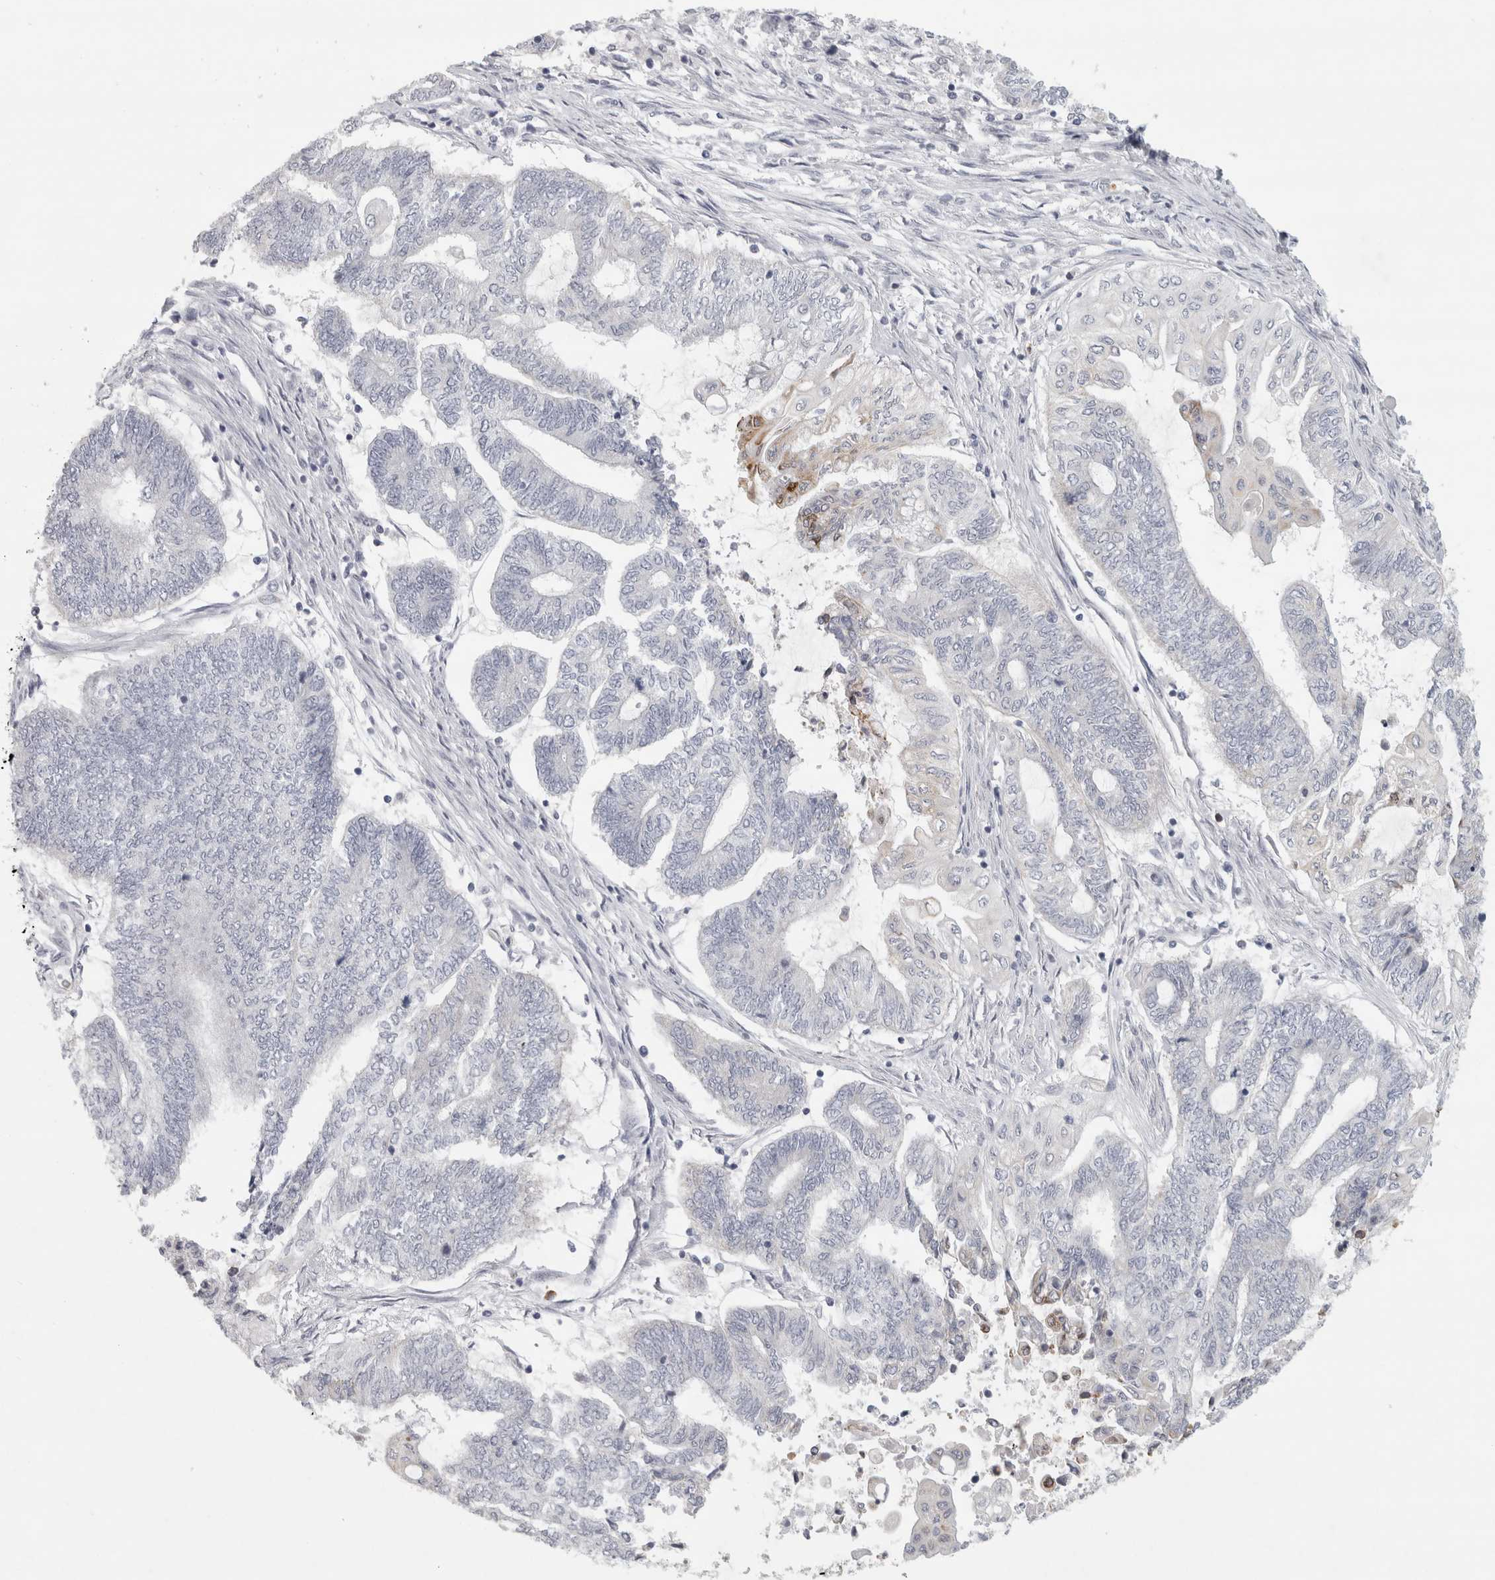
{"staining": {"intensity": "negative", "quantity": "none", "location": "none"}, "tissue": "endometrial cancer", "cell_type": "Tumor cells", "image_type": "cancer", "snomed": [{"axis": "morphology", "description": "Adenocarcinoma, NOS"}, {"axis": "topography", "description": "Uterus"}, {"axis": "topography", "description": "Endometrium"}], "caption": "There is no significant expression in tumor cells of endometrial cancer (adenocarcinoma).", "gene": "PTPRN2", "patient": {"sex": "female", "age": 70}}